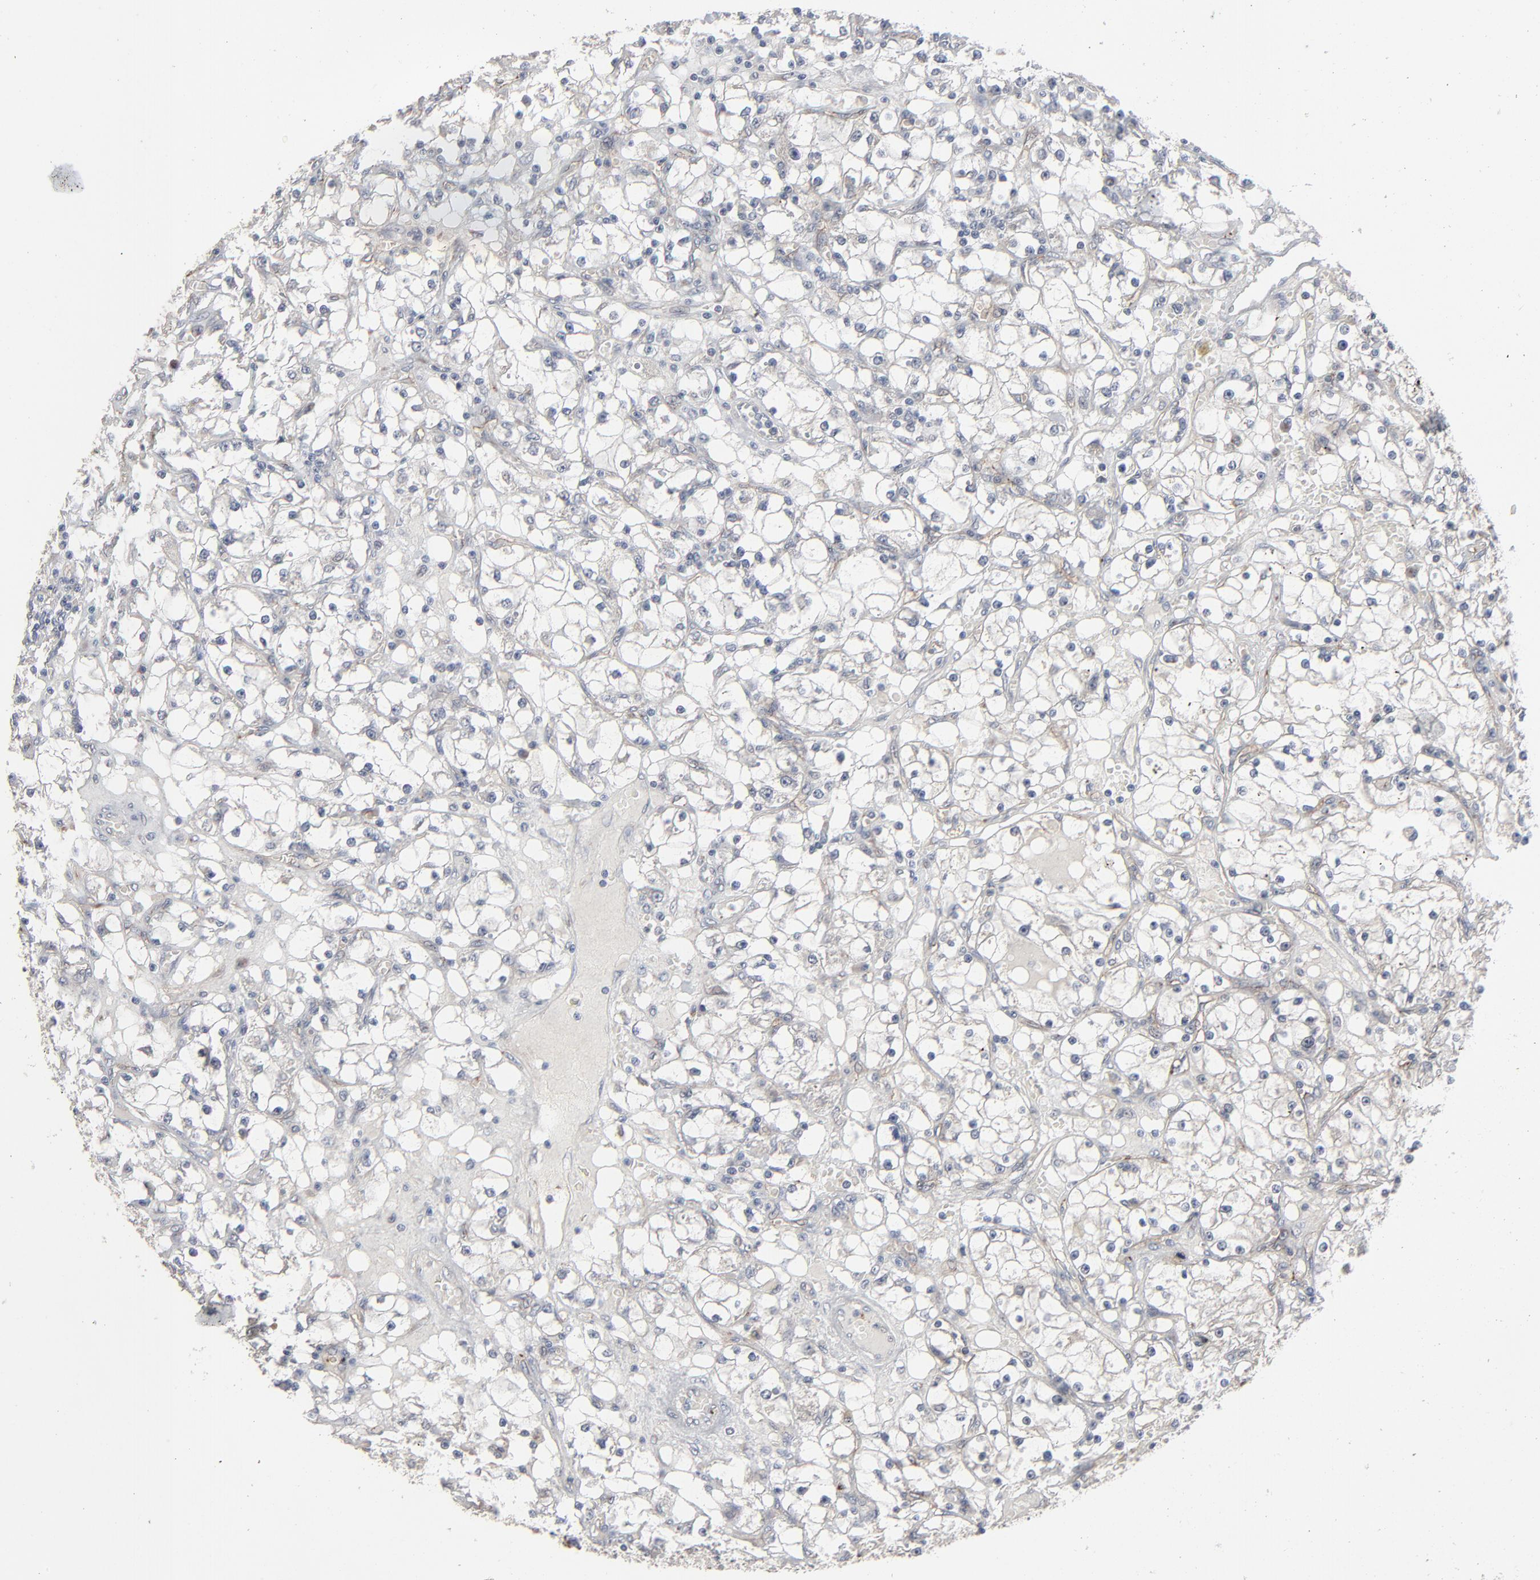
{"staining": {"intensity": "negative", "quantity": "none", "location": "none"}, "tissue": "renal cancer", "cell_type": "Tumor cells", "image_type": "cancer", "snomed": [{"axis": "morphology", "description": "Adenocarcinoma, NOS"}, {"axis": "topography", "description": "Kidney"}], "caption": "The histopathology image exhibits no significant expression in tumor cells of renal adenocarcinoma.", "gene": "JAM3", "patient": {"sex": "male", "age": 56}}